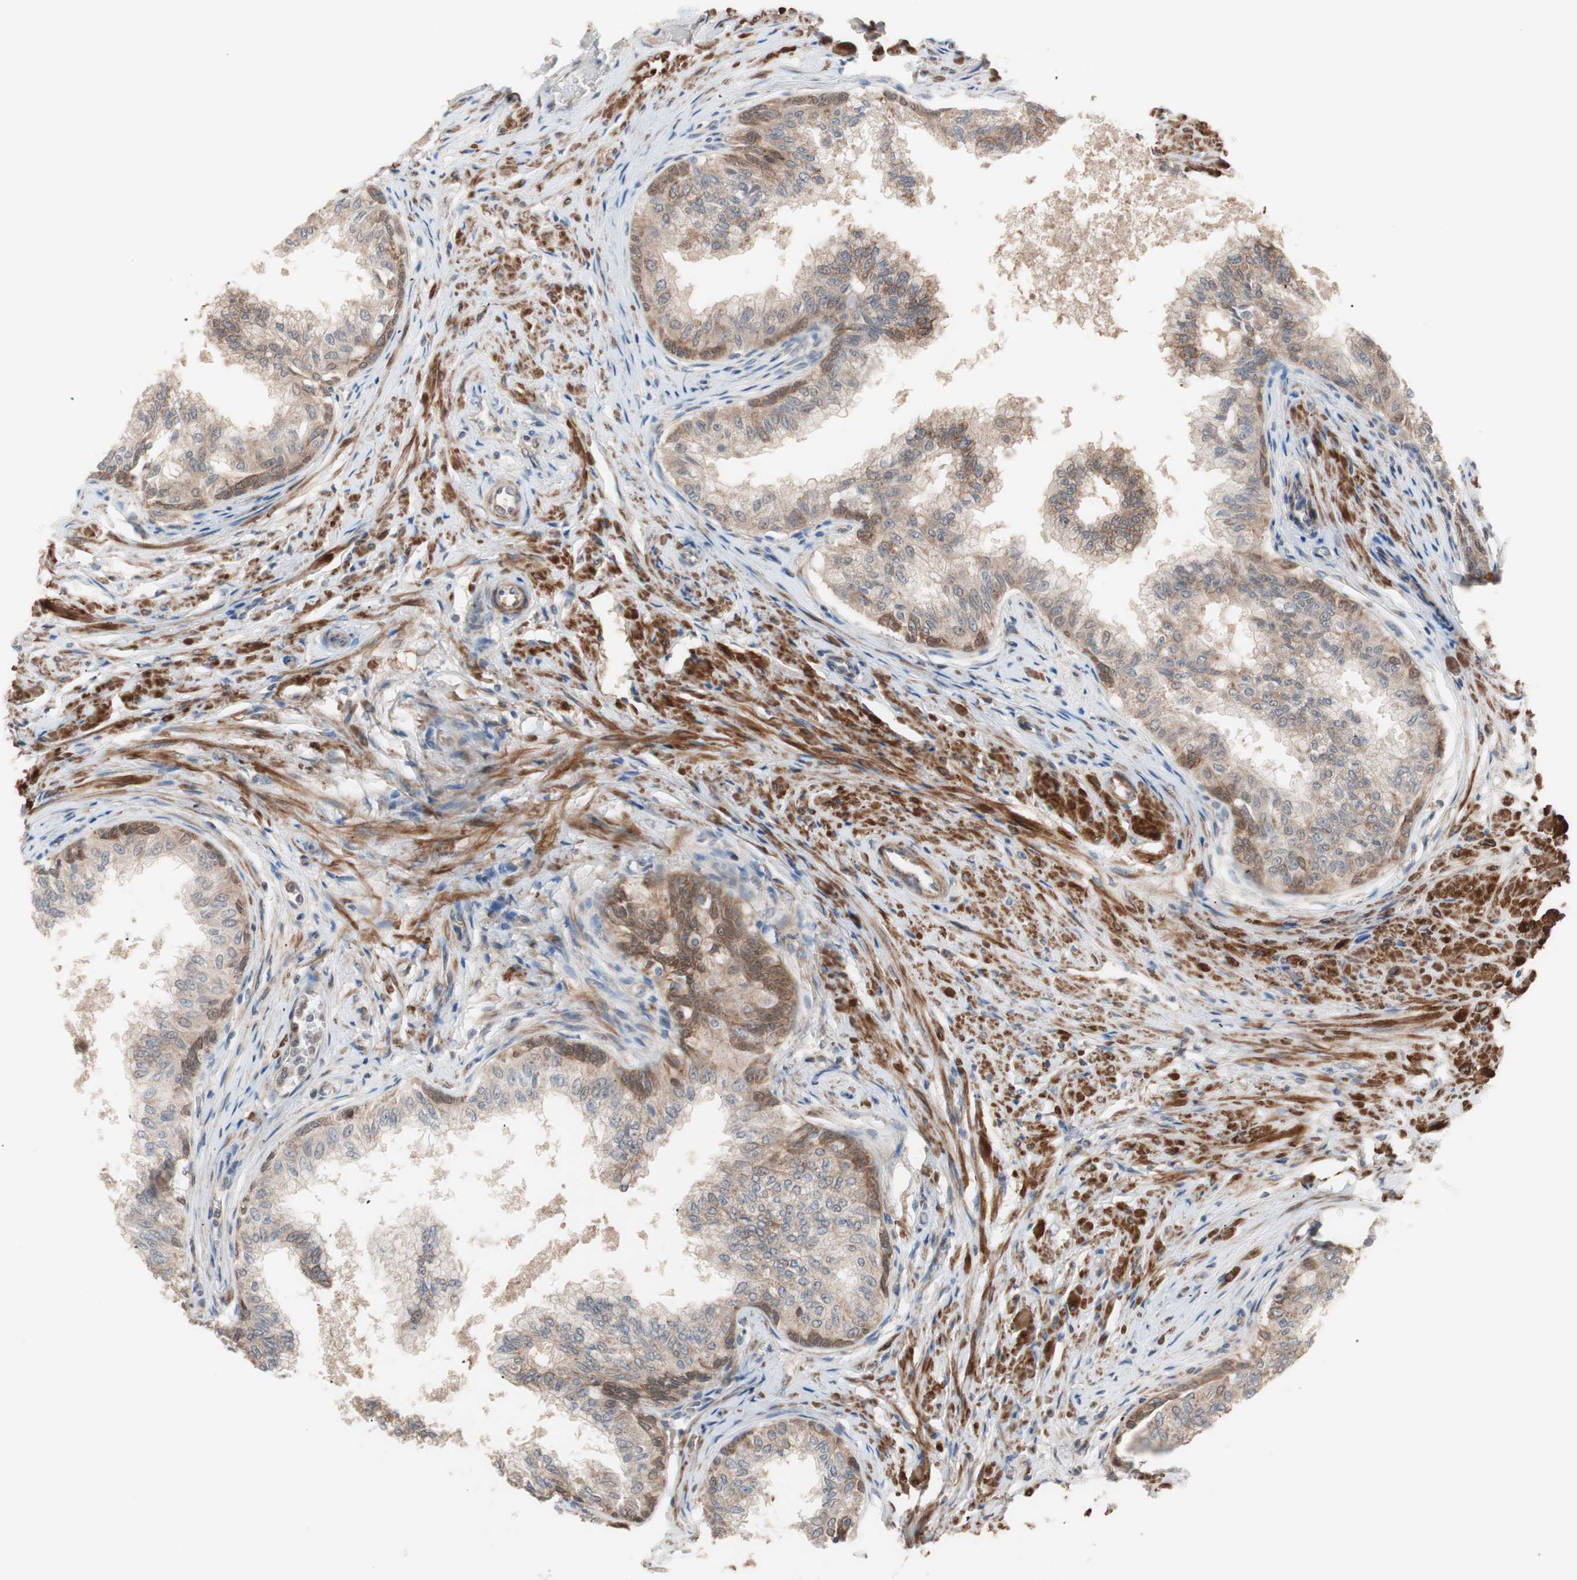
{"staining": {"intensity": "moderate", "quantity": ">75%", "location": "cytoplasmic/membranous"}, "tissue": "prostate", "cell_type": "Glandular cells", "image_type": "normal", "snomed": [{"axis": "morphology", "description": "Normal tissue, NOS"}, {"axis": "topography", "description": "Prostate"}, {"axis": "topography", "description": "Seminal veicle"}], "caption": "High-power microscopy captured an immunohistochemistry (IHC) photomicrograph of normal prostate, revealing moderate cytoplasmic/membranous positivity in about >75% of glandular cells. The staining was performed using DAB to visualize the protein expression in brown, while the nuclei were stained in blue with hematoxylin (Magnification: 20x).", "gene": "HMBS", "patient": {"sex": "male", "age": 60}}